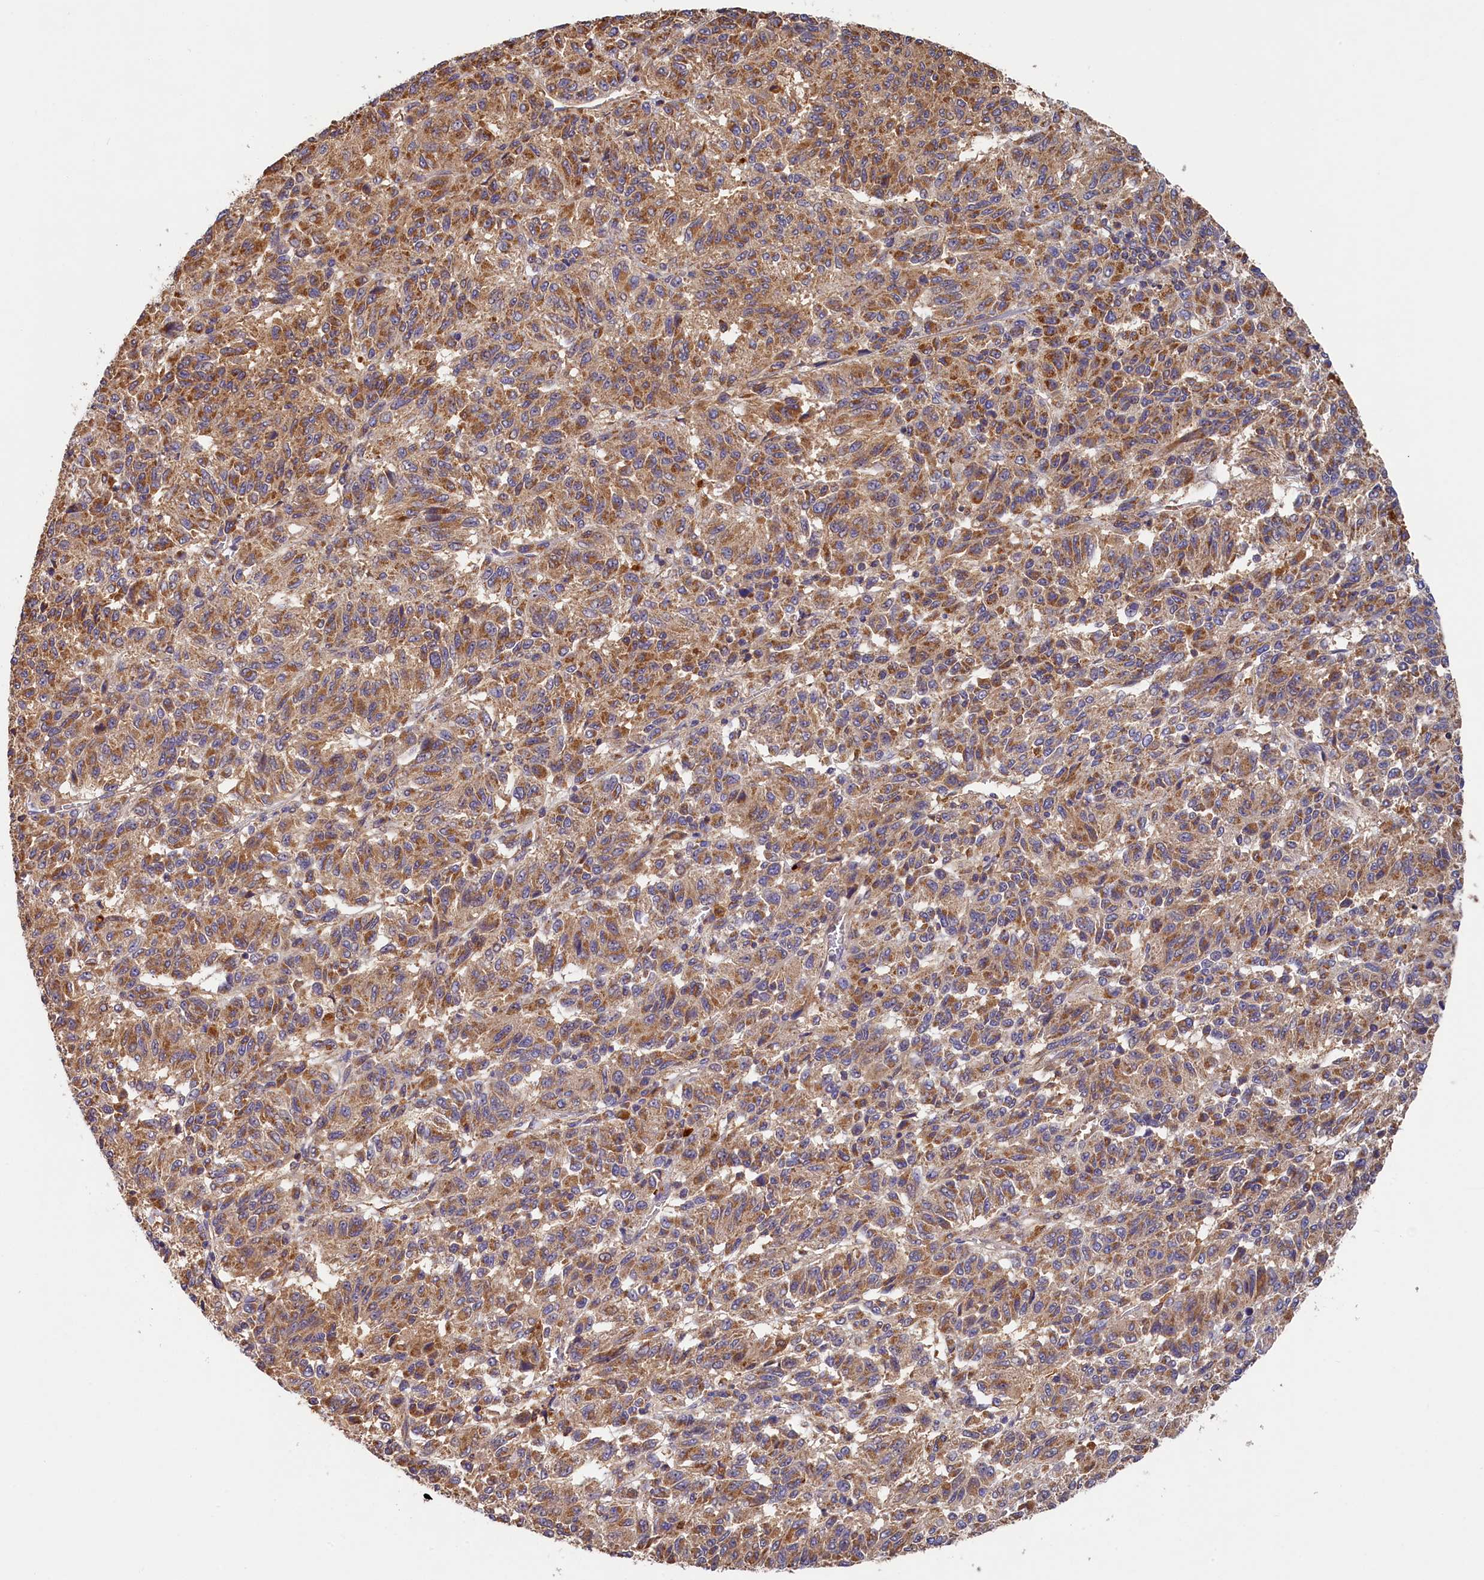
{"staining": {"intensity": "moderate", "quantity": ">75%", "location": "cytoplasmic/membranous"}, "tissue": "melanoma", "cell_type": "Tumor cells", "image_type": "cancer", "snomed": [{"axis": "morphology", "description": "Malignant melanoma, Metastatic site"}, {"axis": "topography", "description": "Lung"}], "caption": "Protein expression by immunohistochemistry (IHC) demonstrates moderate cytoplasmic/membranous expression in about >75% of tumor cells in melanoma.", "gene": "SEC31B", "patient": {"sex": "male", "age": 64}}